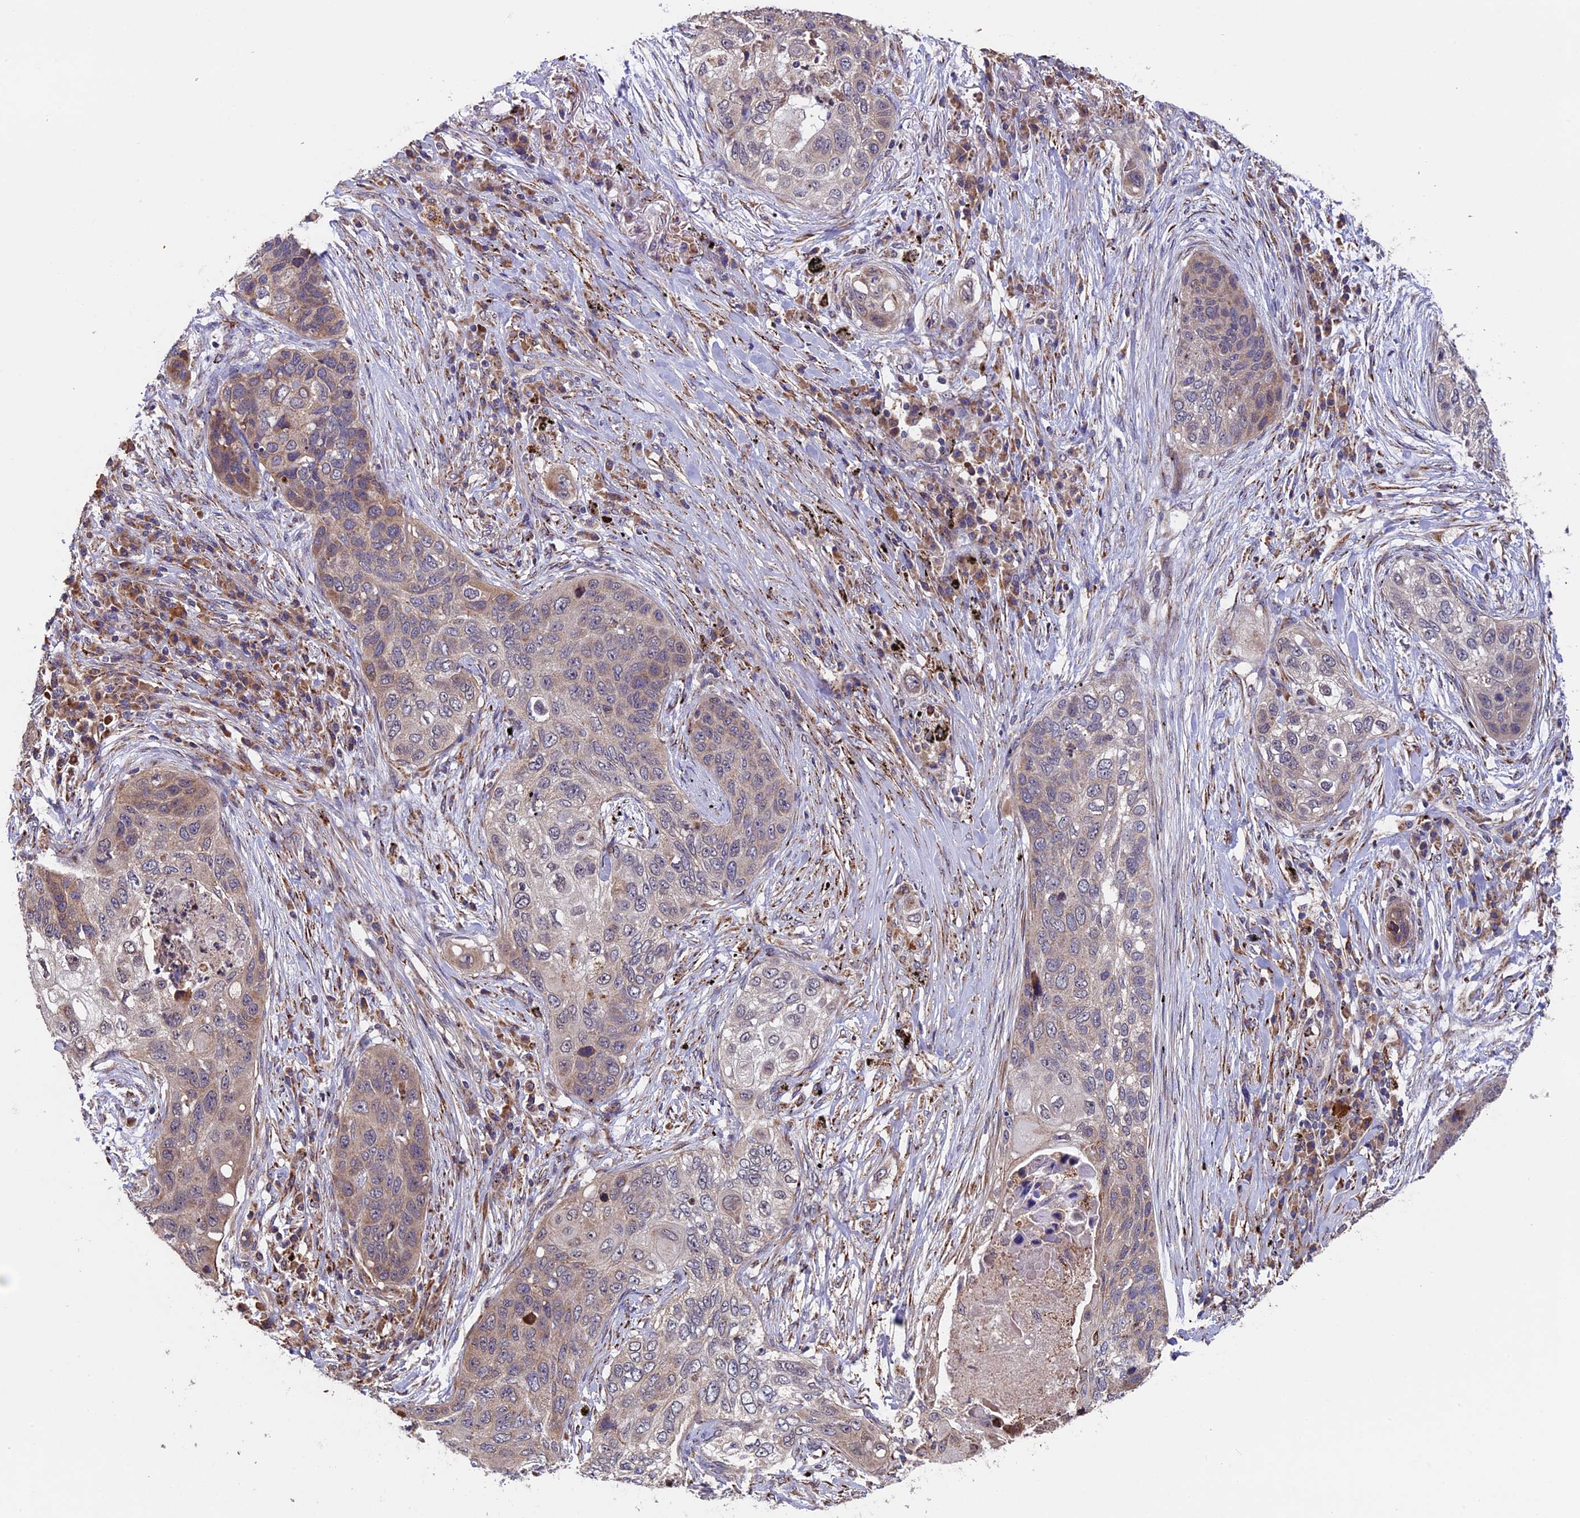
{"staining": {"intensity": "weak", "quantity": ">75%", "location": "cytoplasmic/membranous"}, "tissue": "lung cancer", "cell_type": "Tumor cells", "image_type": "cancer", "snomed": [{"axis": "morphology", "description": "Squamous cell carcinoma, NOS"}, {"axis": "topography", "description": "Lung"}], "caption": "Immunohistochemistry histopathology image of human lung cancer stained for a protein (brown), which demonstrates low levels of weak cytoplasmic/membranous positivity in approximately >75% of tumor cells.", "gene": "RNF17", "patient": {"sex": "female", "age": 63}}